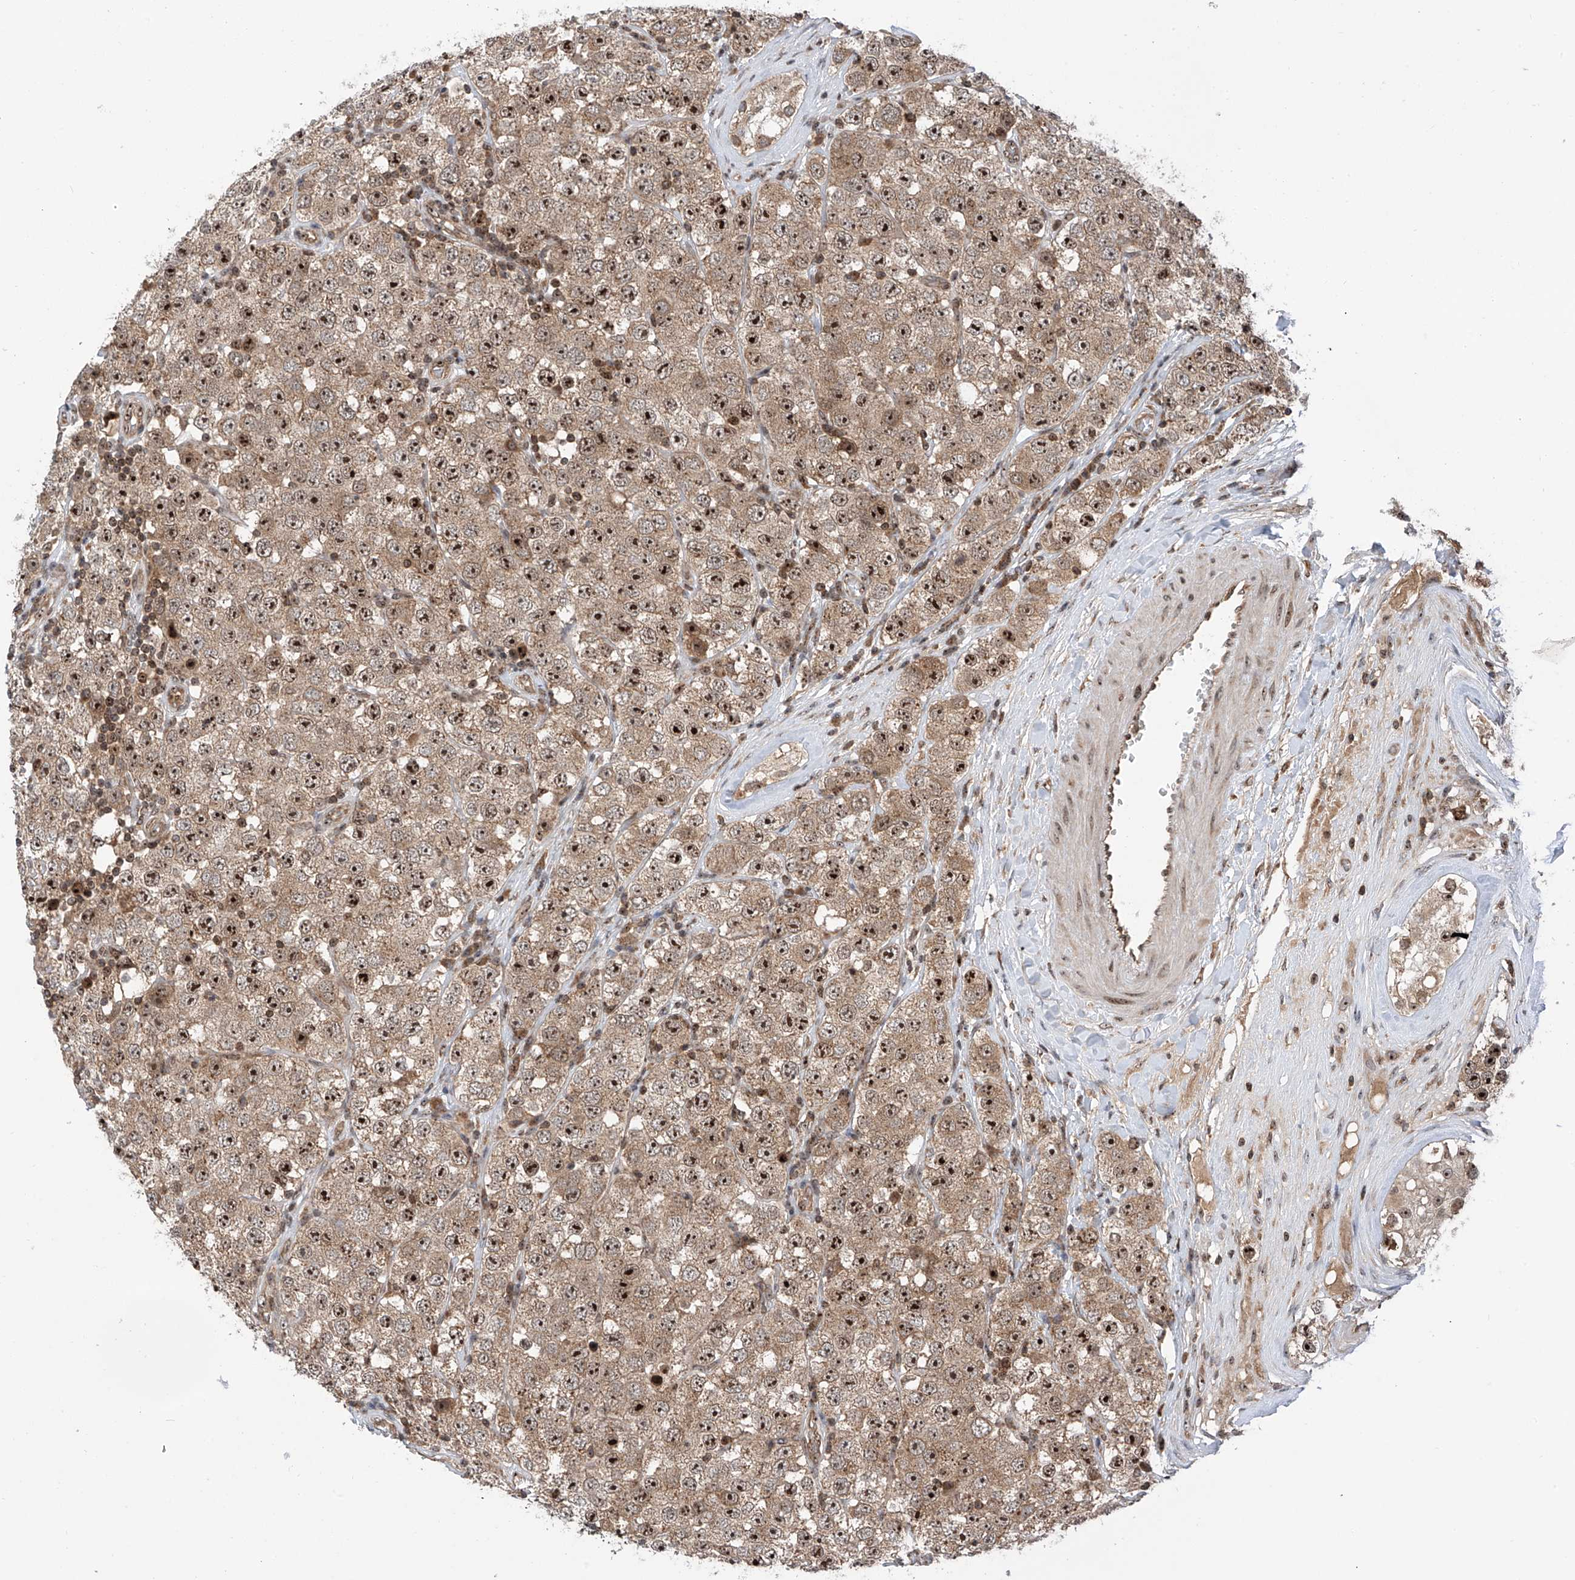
{"staining": {"intensity": "moderate", "quantity": ">75%", "location": "cytoplasmic/membranous,nuclear"}, "tissue": "testis cancer", "cell_type": "Tumor cells", "image_type": "cancer", "snomed": [{"axis": "morphology", "description": "Seminoma, NOS"}, {"axis": "topography", "description": "Testis"}], "caption": "This histopathology image displays testis seminoma stained with IHC to label a protein in brown. The cytoplasmic/membranous and nuclear of tumor cells show moderate positivity for the protein. Nuclei are counter-stained blue.", "gene": "C1orf131", "patient": {"sex": "male", "age": 28}}